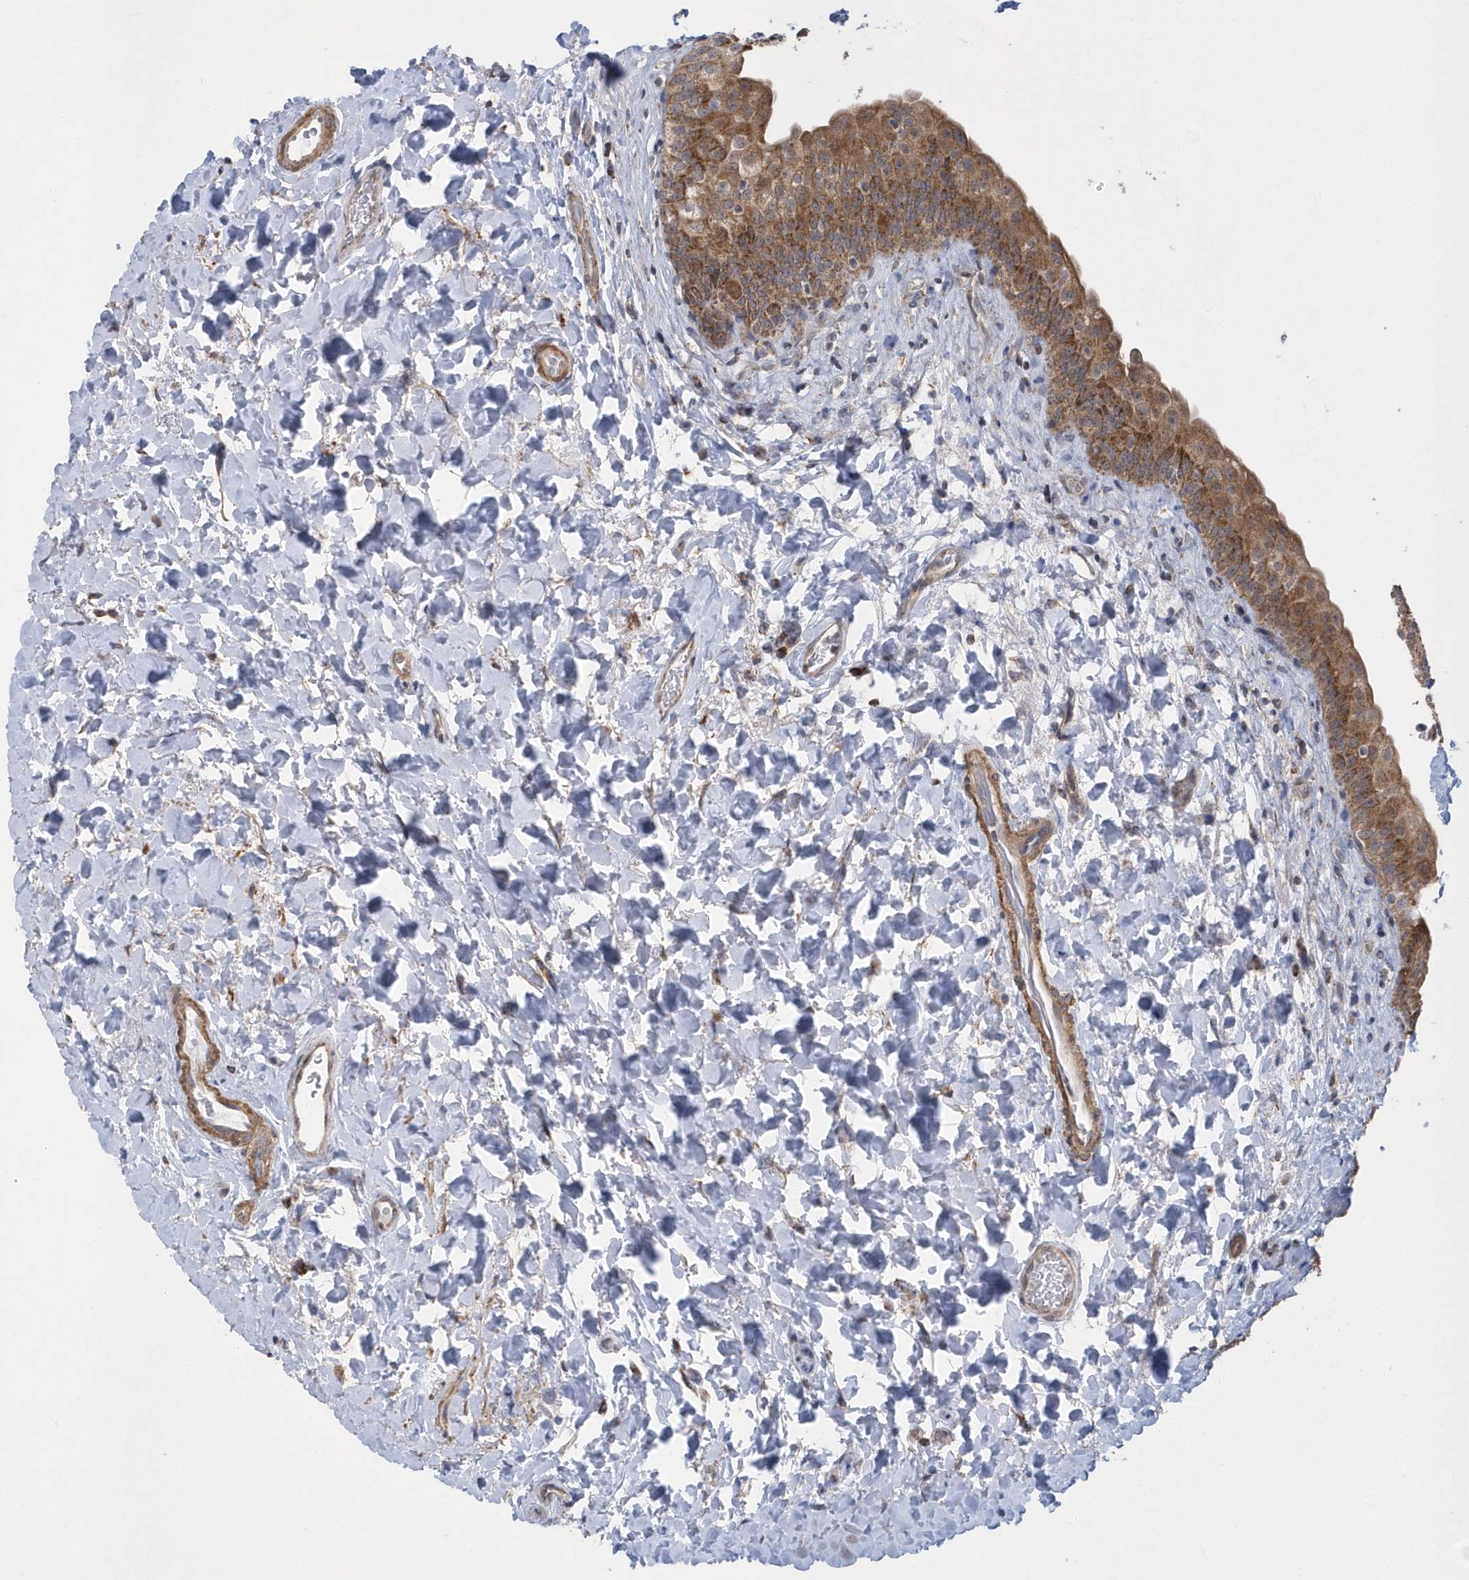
{"staining": {"intensity": "moderate", "quantity": ">75%", "location": "cytoplasmic/membranous"}, "tissue": "urinary bladder", "cell_type": "Urothelial cells", "image_type": "normal", "snomed": [{"axis": "morphology", "description": "Normal tissue, NOS"}, {"axis": "topography", "description": "Urinary bladder"}], "caption": "Immunohistochemistry histopathology image of normal human urinary bladder stained for a protein (brown), which reveals medium levels of moderate cytoplasmic/membranous positivity in about >75% of urothelial cells.", "gene": "SLX9", "patient": {"sex": "male", "age": 83}}